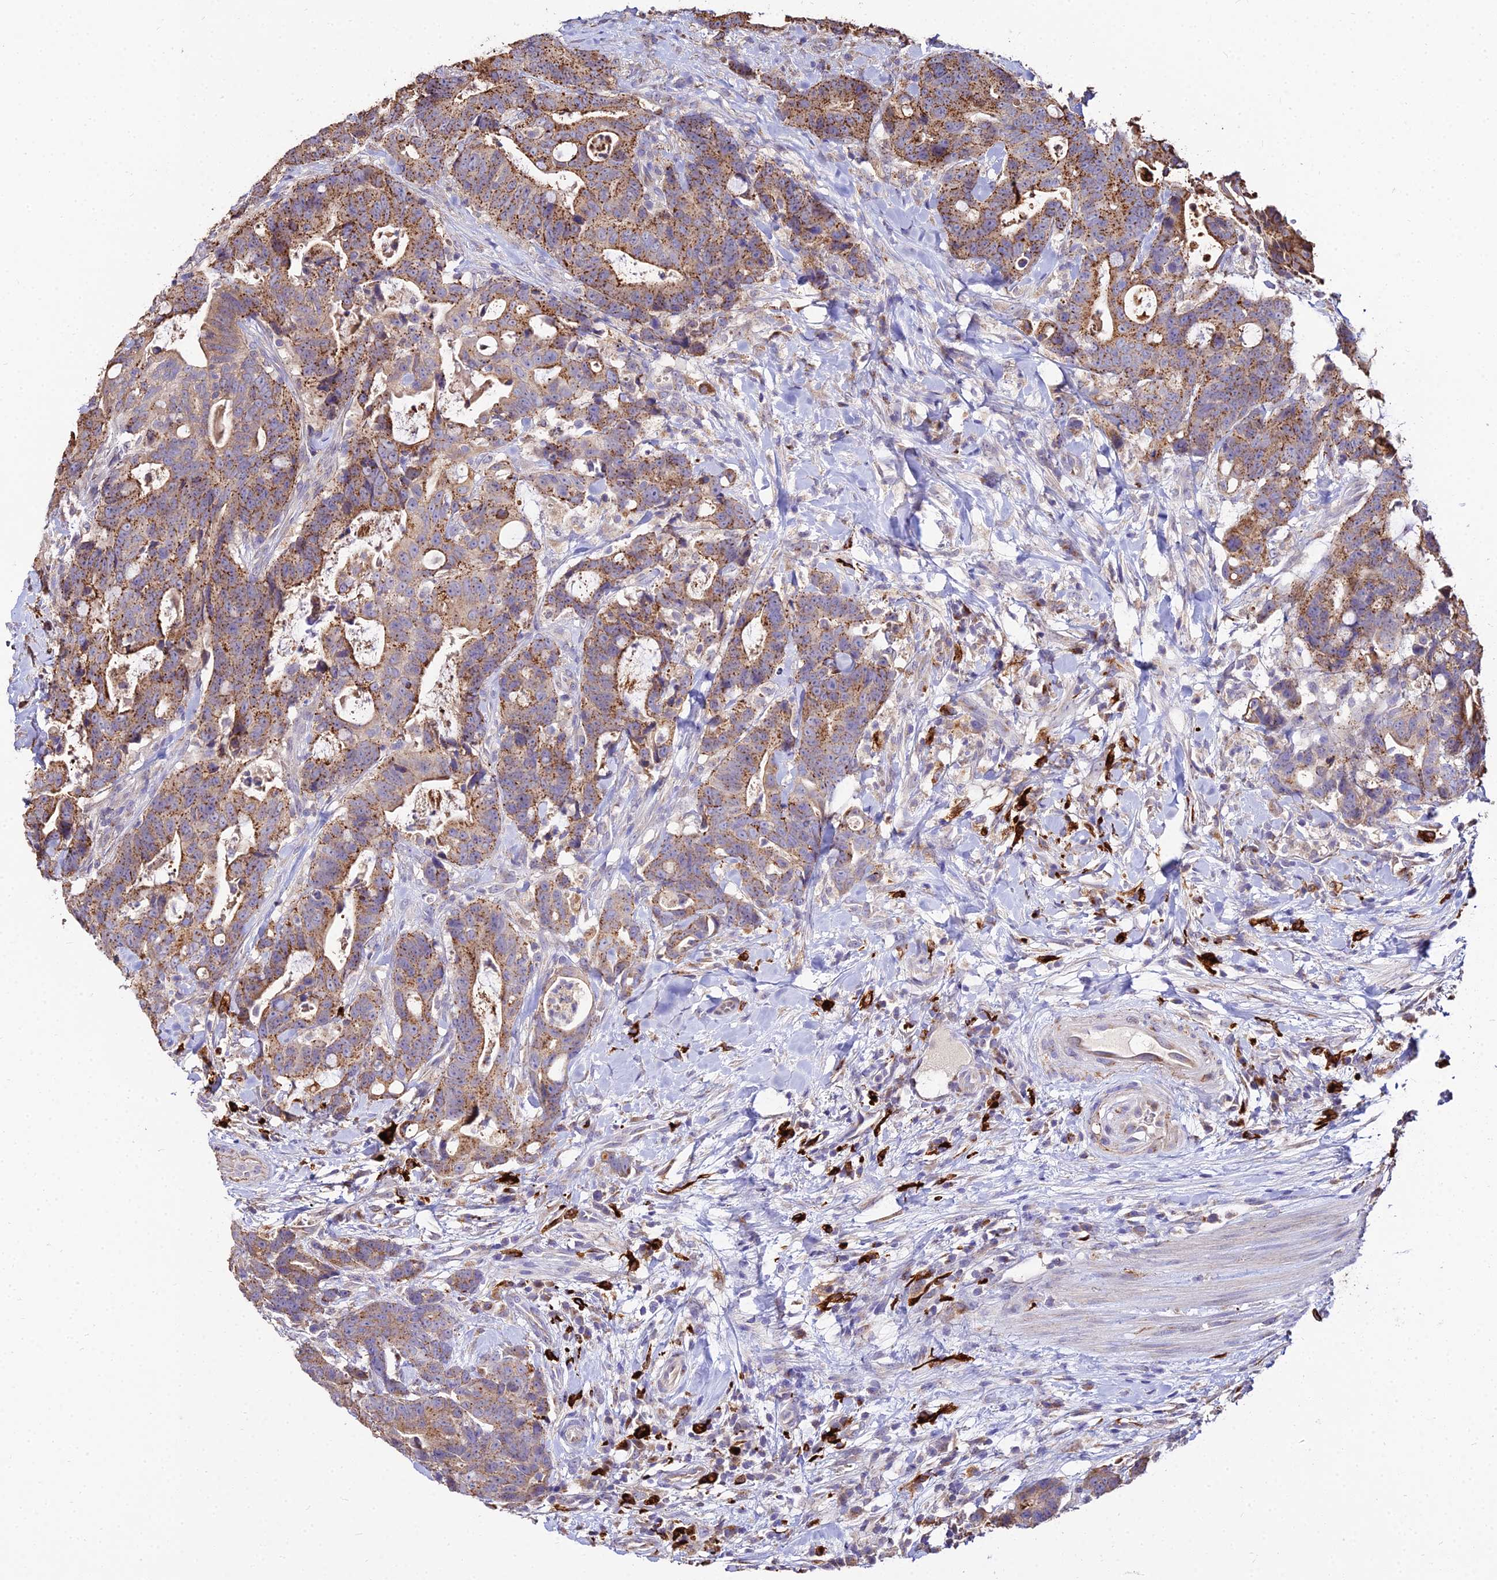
{"staining": {"intensity": "moderate", "quantity": ">75%", "location": "cytoplasmic/membranous"}, "tissue": "colorectal cancer", "cell_type": "Tumor cells", "image_type": "cancer", "snomed": [{"axis": "morphology", "description": "Adenocarcinoma, NOS"}, {"axis": "topography", "description": "Colon"}], "caption": "Brown immunohistochemical staining in colorectal adenocarcinoma shows moderate cytoplasmic/membranous positivity in approximately >75% of tumor cells.", "gene": "PEX19", "patient": {"sex": "female", "age": 82}}